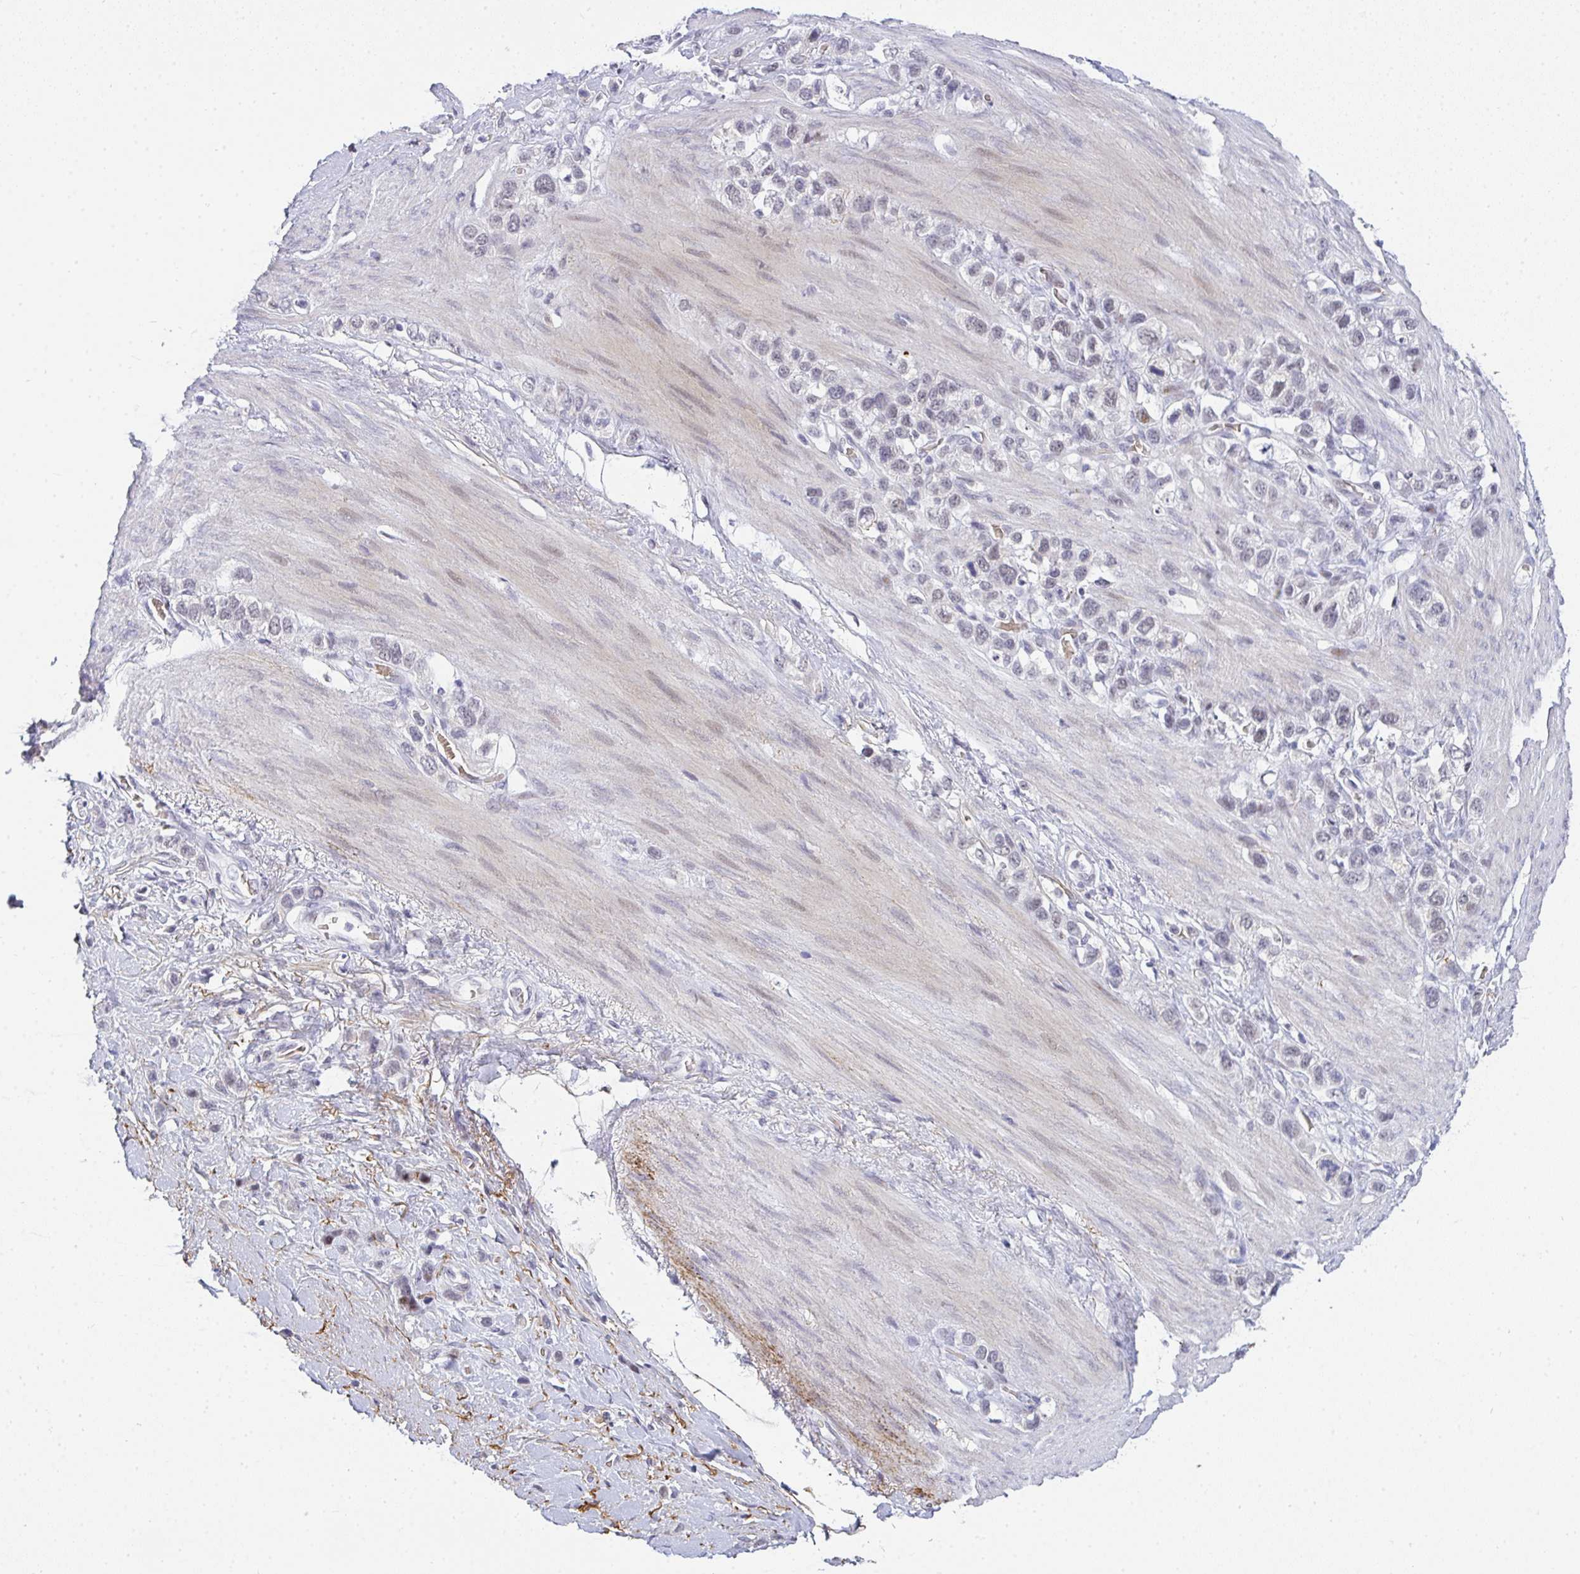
{"staining": {"intensity": "weak", "quantity": "<25%", "location": "nuclear"}, "tissue": "stomach cancer", "cell_type": "Tumor cells", "image_type": "cancer", "snomed": [{"axis": "morphology", "description": "Adenocarcinoma, NOS"}, {"axis": "topography", "description": "Stomach"}], "caption": "An IHC image of stomach adenocarcinoma is shown. There is no staining in tumor cells of stomach adenocarcinoma.", "gene": "TNMD", "patient": {"sex": "female", "age": 65}}